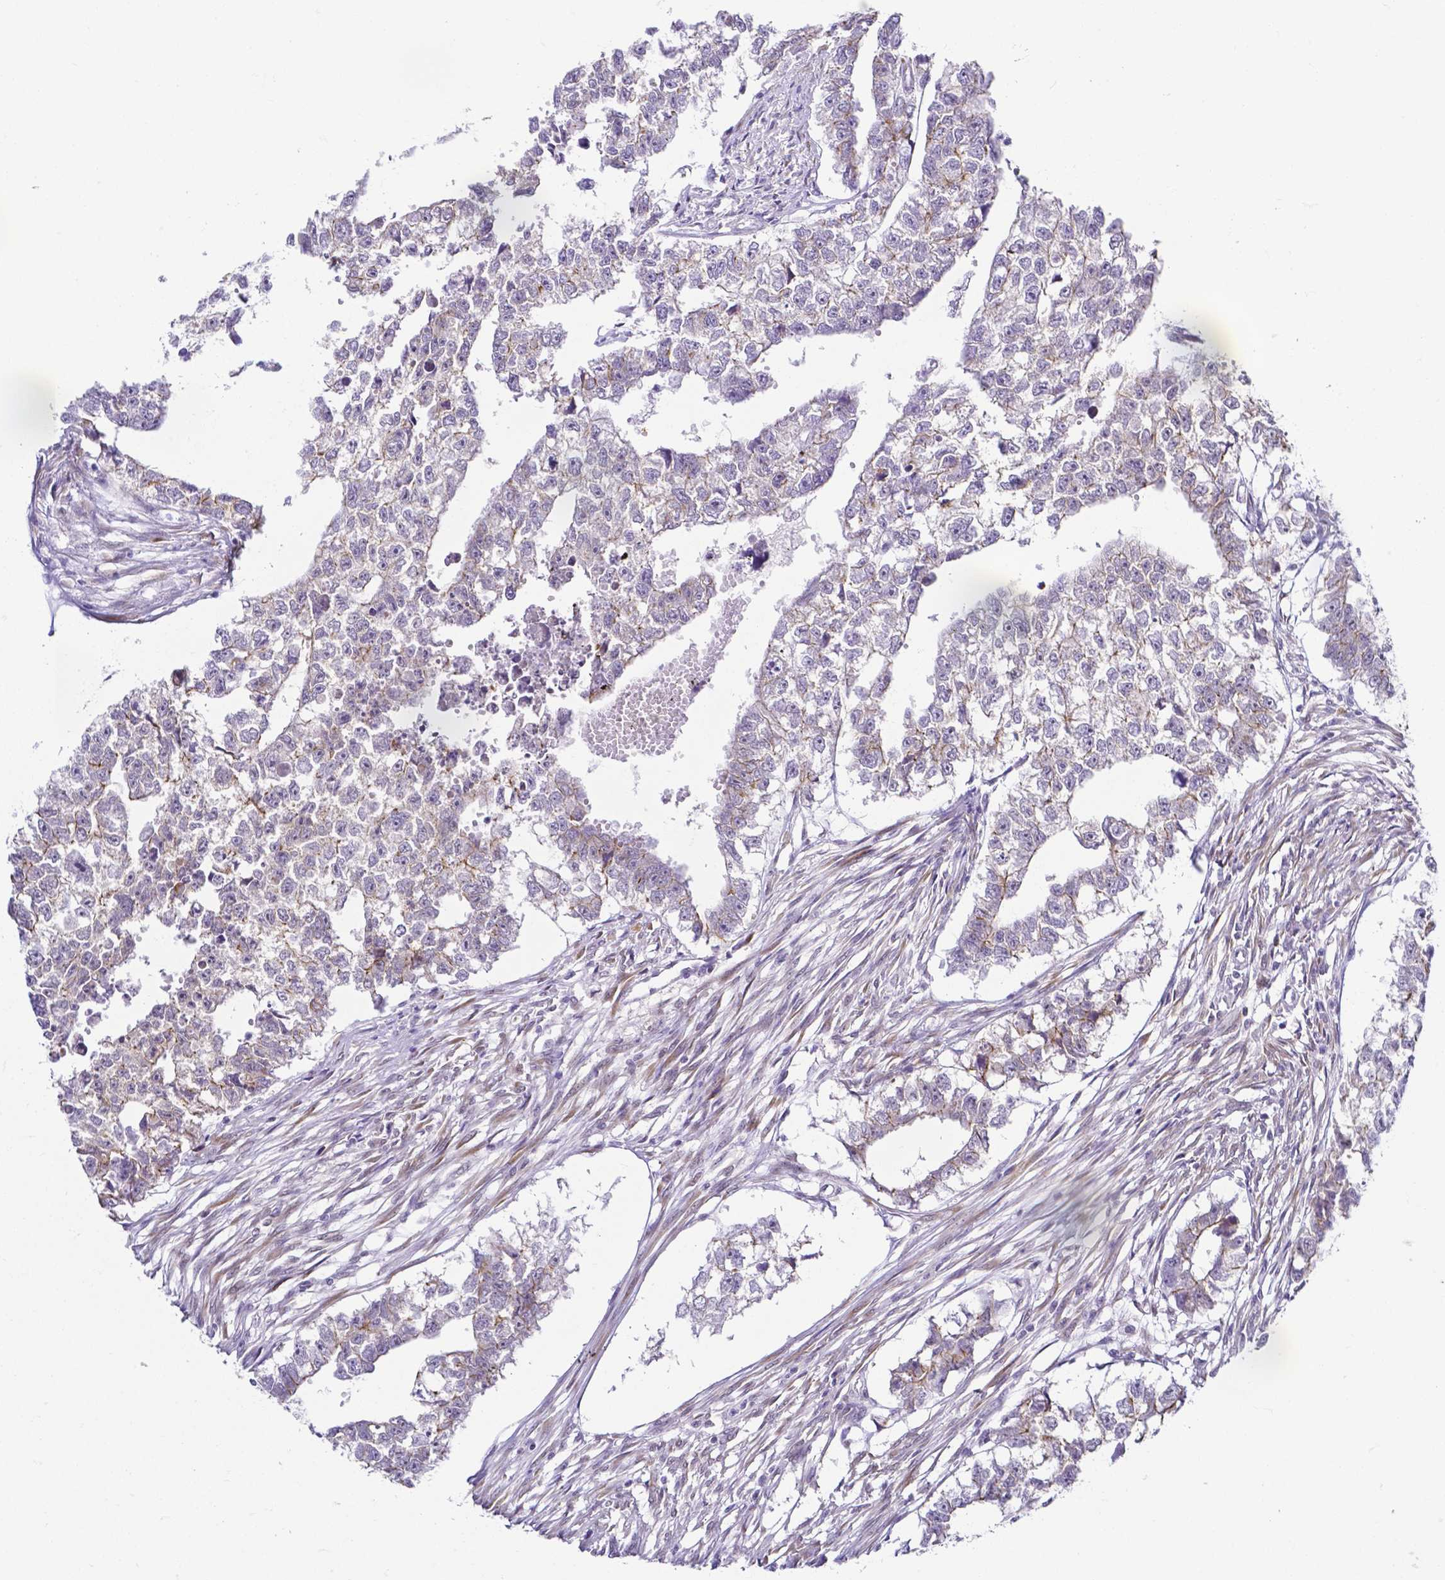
{"staining": {"intensity": "moderate", "quantity": "<25%", "location": "cytoplasmic/membranous"}, "tissue": "testis cancer", "cell_type": "Tumor cells", "image_type": "cancer", "snomed": [{"axis": "morphology", "description": "Carcinoma, Embryonal, NOS"}, {"axis": "morphology", "description": "Teratoma, malignant, NOS"}, {"axis": "topography", "description": "Testis"}], "caption": "Brown immunohistochemical staining in testis malignant teratoma shows moderate cytoplasmic/membranous positivity in about <25% of tumor cells.", "gene": "FAM83G", "patient": {"sex": "male", "age": 44}}